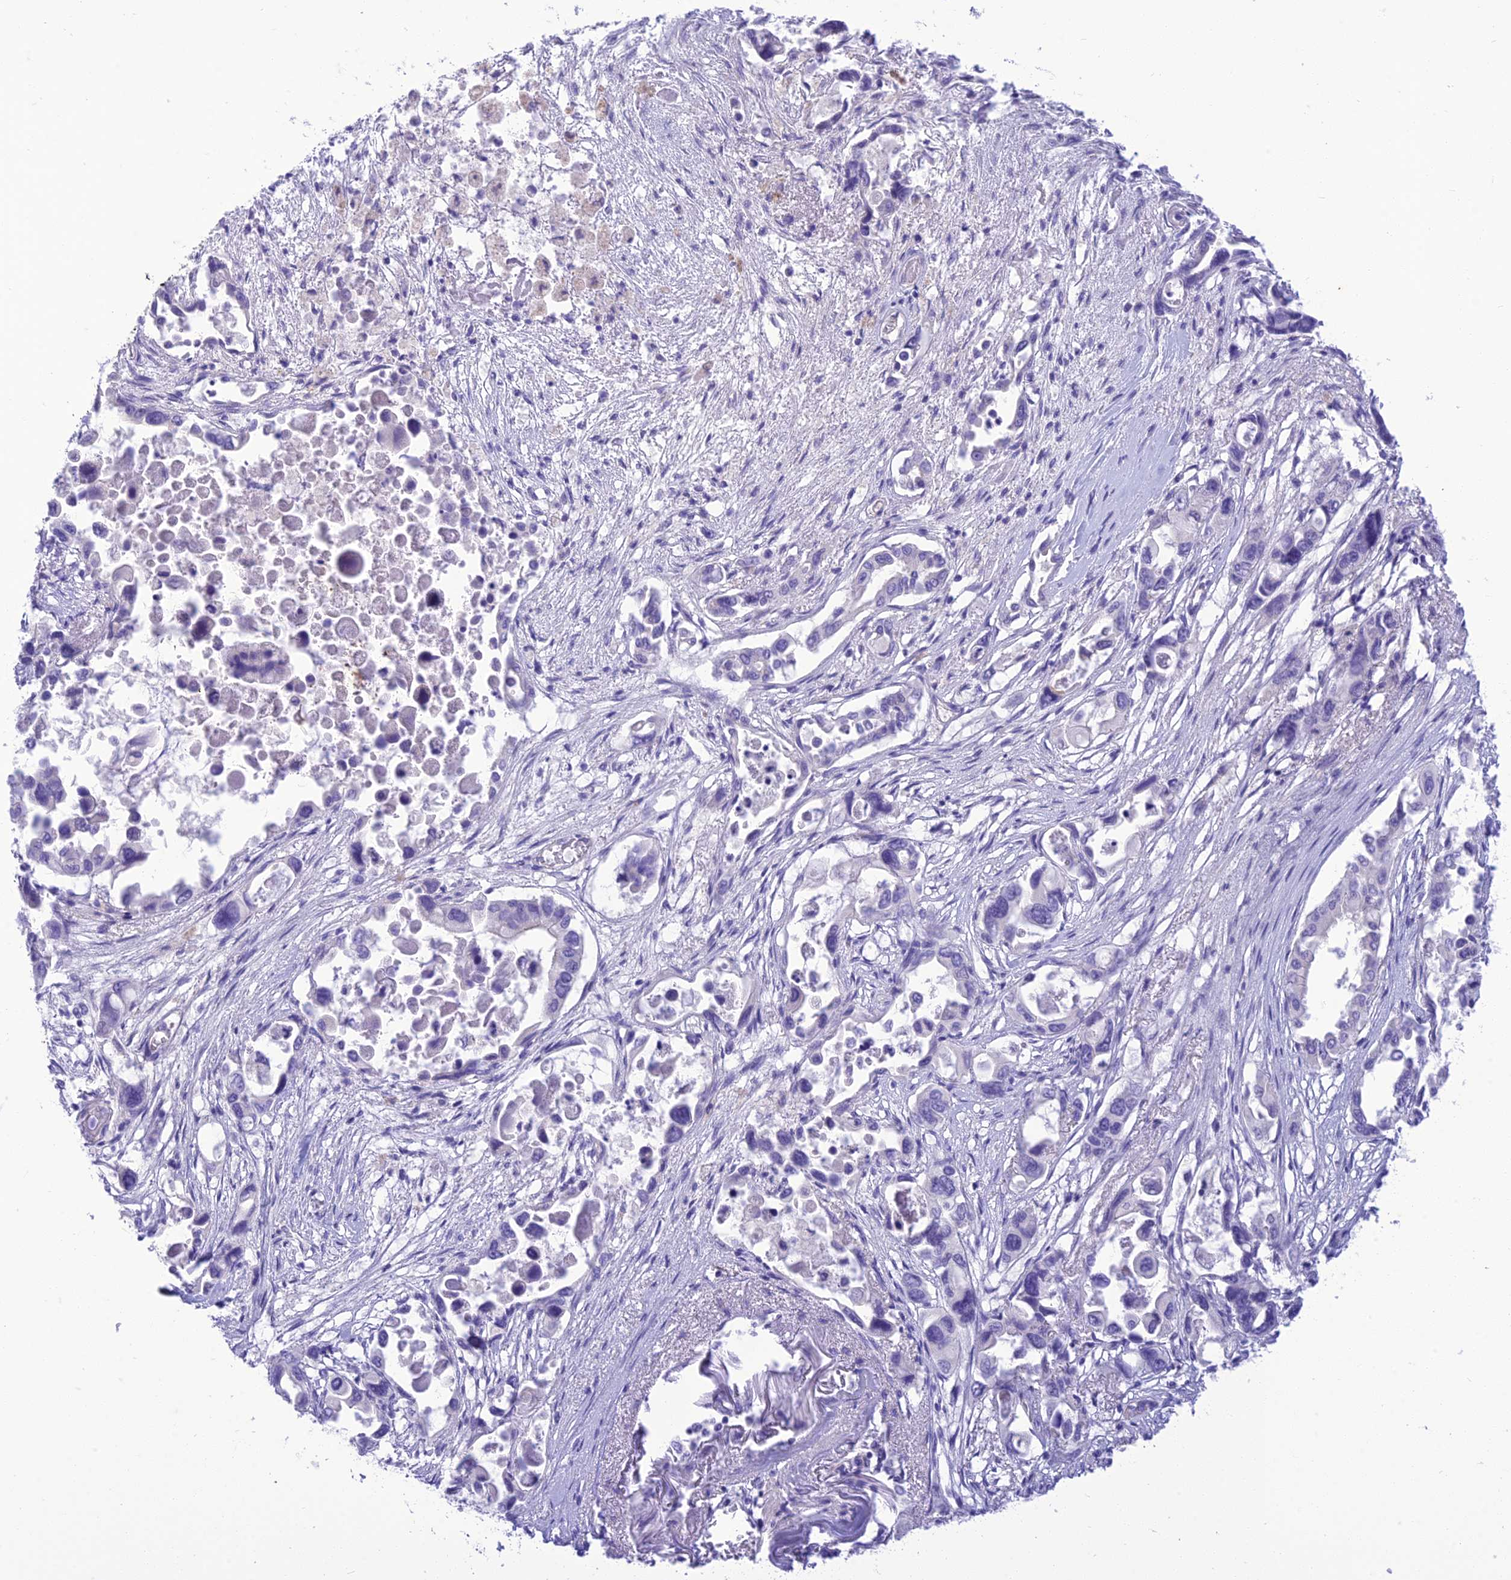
{"staining": {"intensity": "negative", "quantity": "none", "location": "none"}, "tissue": "pancreatic cancer", "cell_type": "Tumor cells", "image_type": "cancer", "snomed": [{"axis": "morphology", "description": "Adenocarcinoma, NOS"}, {"axis": "topography", "description": "Pancreas"}], "caption": "Pancreatic adenocarcinoma was stained to show a protein in brown. There is no significant positivity in tumor cells. (Brightfield microscopy of DAB (3,3'-diaminobenzidine) IHC at high magnification).", "gene": "DHDH", "patient": {"sex": "male", "age": 92}}